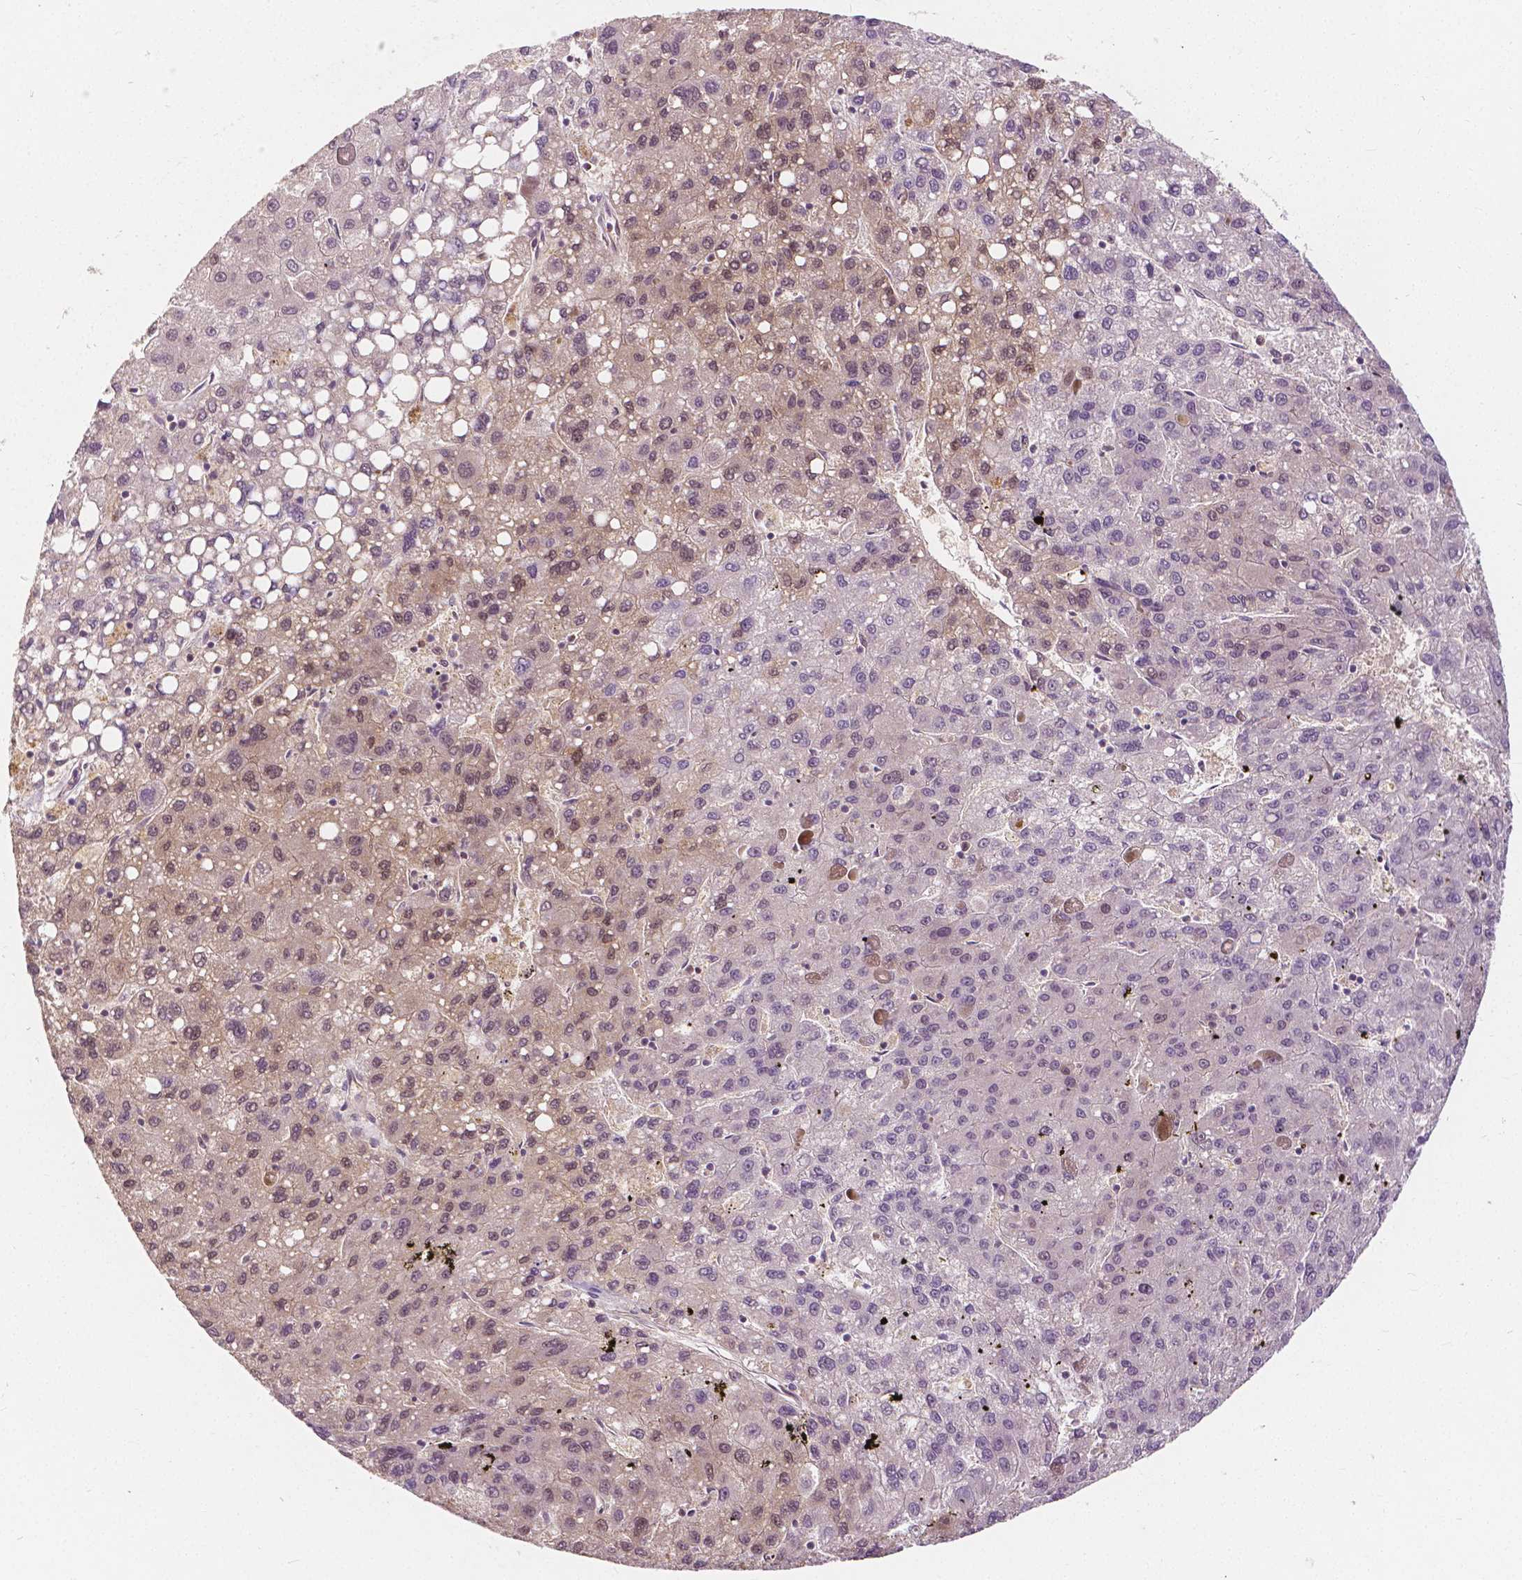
{"staining": {"intensity": "weak", "quantity": "25%-75%", "location": "nuclear"}, "tissue": "liver cancer", "cell_type": "Tumor cells", "image_type": "cancer", "snomed": [{"axis": "morphology", "description": "Carcinoma, Hepatocellular, NOS"}, {"axis": "topography", "description": "Liver"}], "caption": "The photomicrograph exhibits staining of liver hepatocellular carcinoma, revealing weak nuclear protein expression (brown color) within tumor cells.", "gene": "NAPRT", "patient": {"sex": "female", "age": 82}}